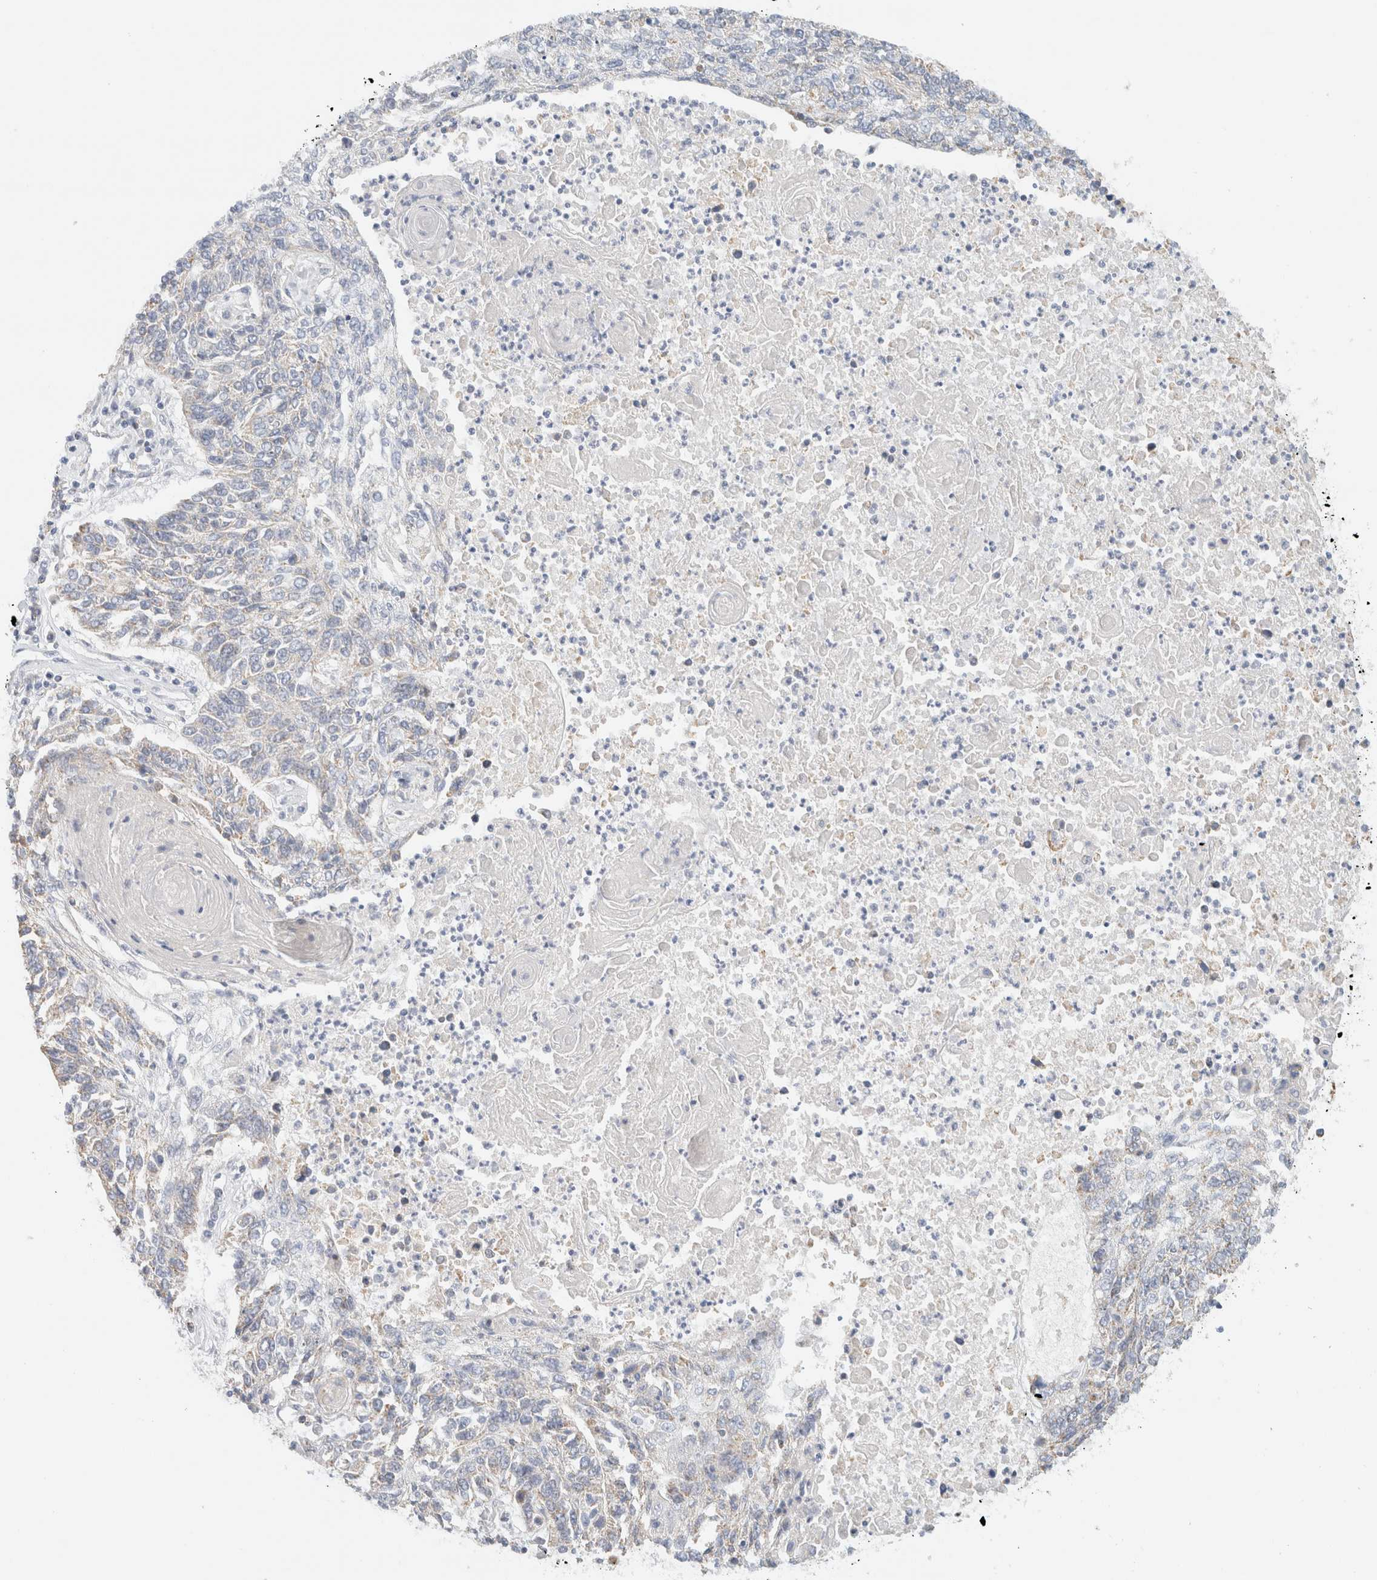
{"staining": {"intensity": "negative", "quantity": "none", "location": "none"}, "tissue": "lung cancer", "cell_type": "Tumor cells", "image_type": "cancer", "snomed": [{"axis": "morphology", "description": "Normal tissue, NOS"}, {"axis": "morphology", "description": "Squamous cell carcinoma, NOS"}, {"axis": "topography", "description": "Cartilage tissue"}, {"axis": "topography", "description": "Bronchus"}, {"axis": "topography", "description": "Lung"}], "caption": "This is an IHC micrograph of squamous cell carcinoma (lung). There is no staining in tumor cells.", "gene": "HDHD3", "patient": {"sex": "female", "age": 49}}